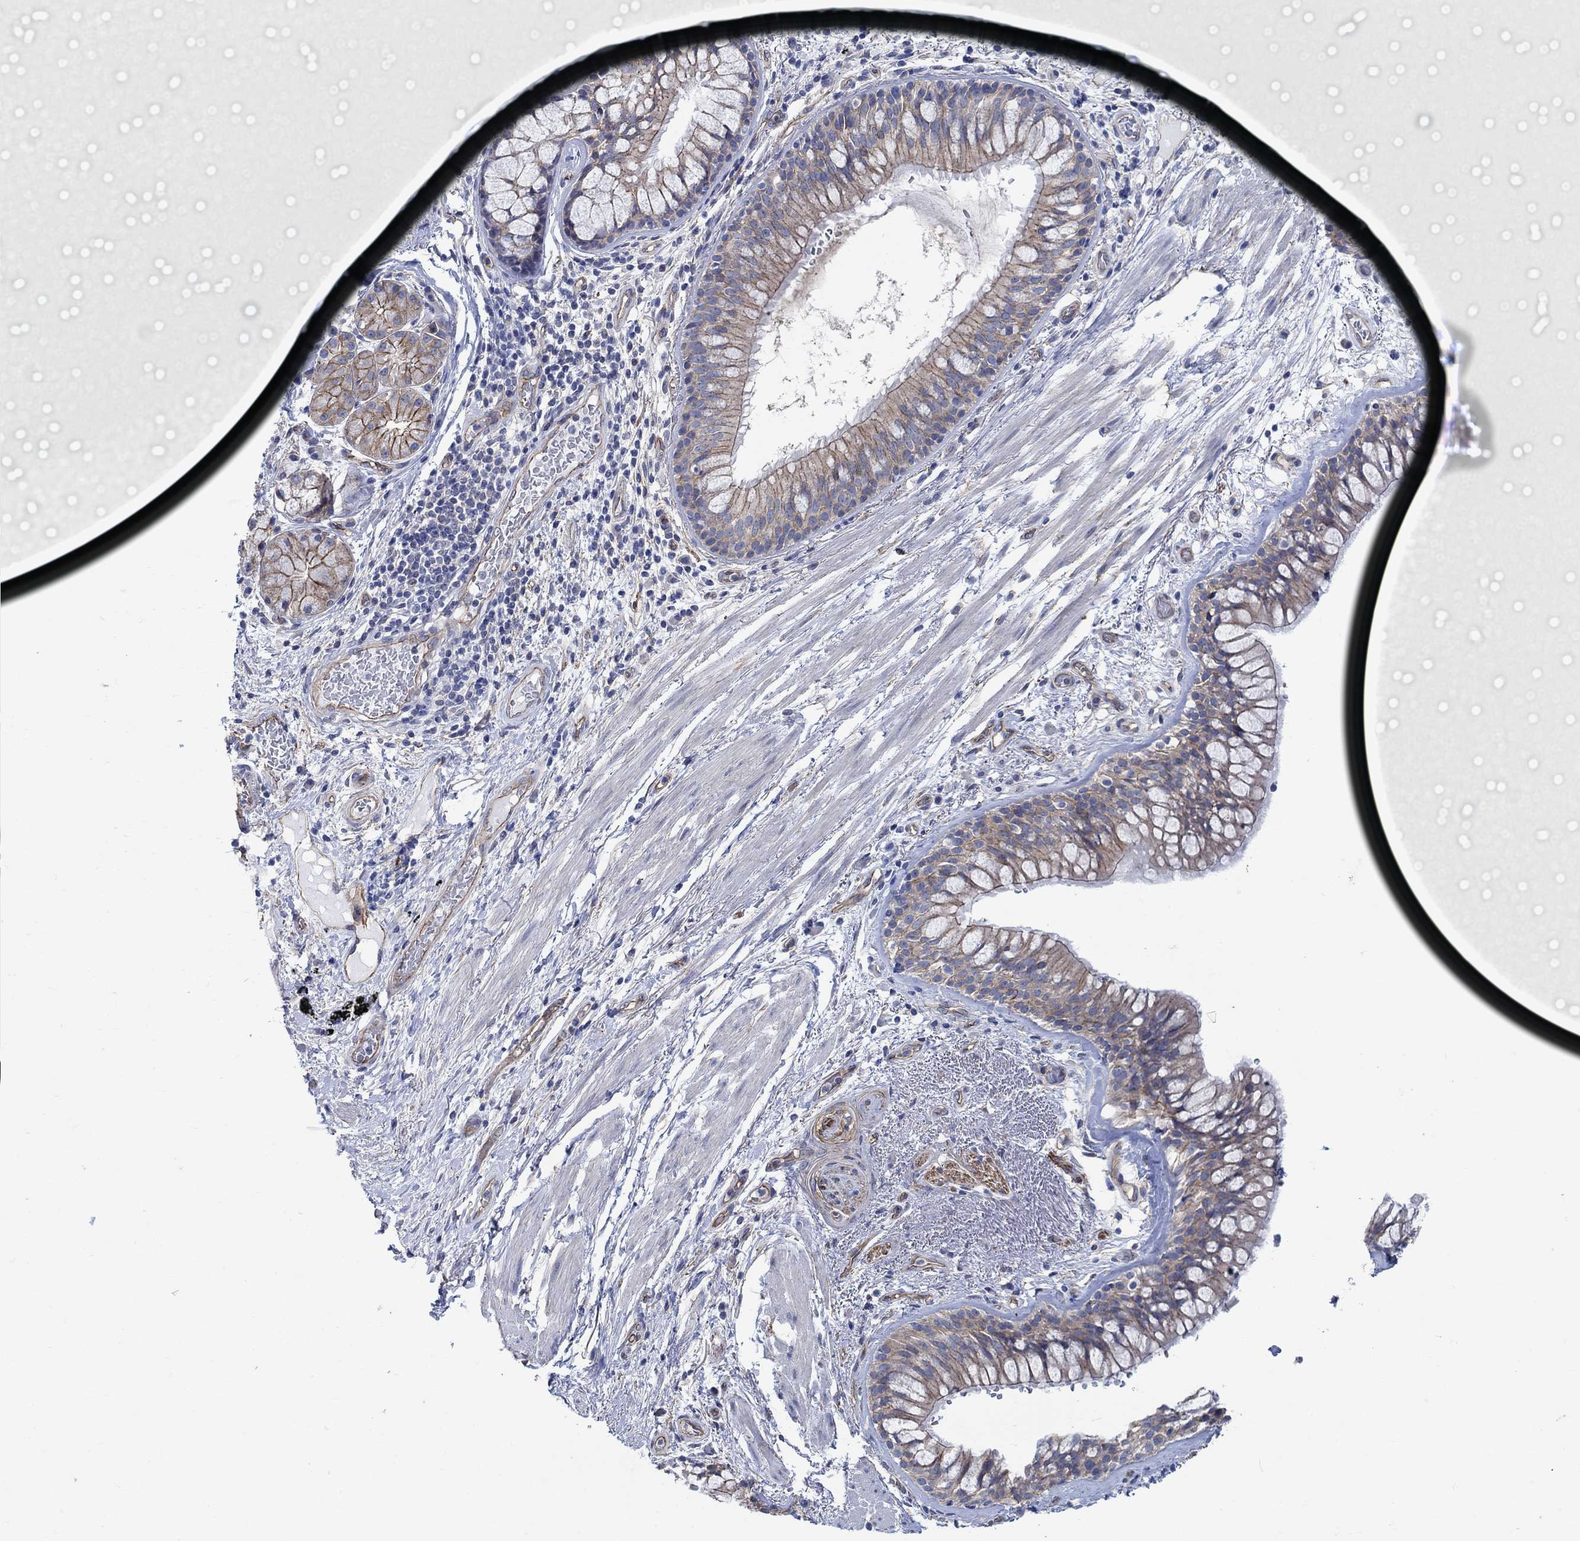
{"staining": {"intensity": "moderate", "quantity": "25%-75%", "location": "cytoplasmic/membranous"}, "tissue": "bronchus", "cell_type": "Respiratory epithelial cells", "image_type": "normal", "snomed": [{"axis": "morphology", "description": "Normal tissue, NOS"}, {"axis": "topography", "description": "Bronchus"}, {"axis": "topography", "description": "Lung"}], "caption": "IHC of benign bronchus reveals medium levels of moderate cytoplasmic/membranous positivity in about 25%-75% of respiratory epithelial cells. The protein is stained brown, and the nuclei are stained in blue (DAB (3,3'-diaminobenzidine) IHC with brightfield microscopy, high magnification).", "gene": "TMEM198", "patient": {"sex": "female", "age": 57}}